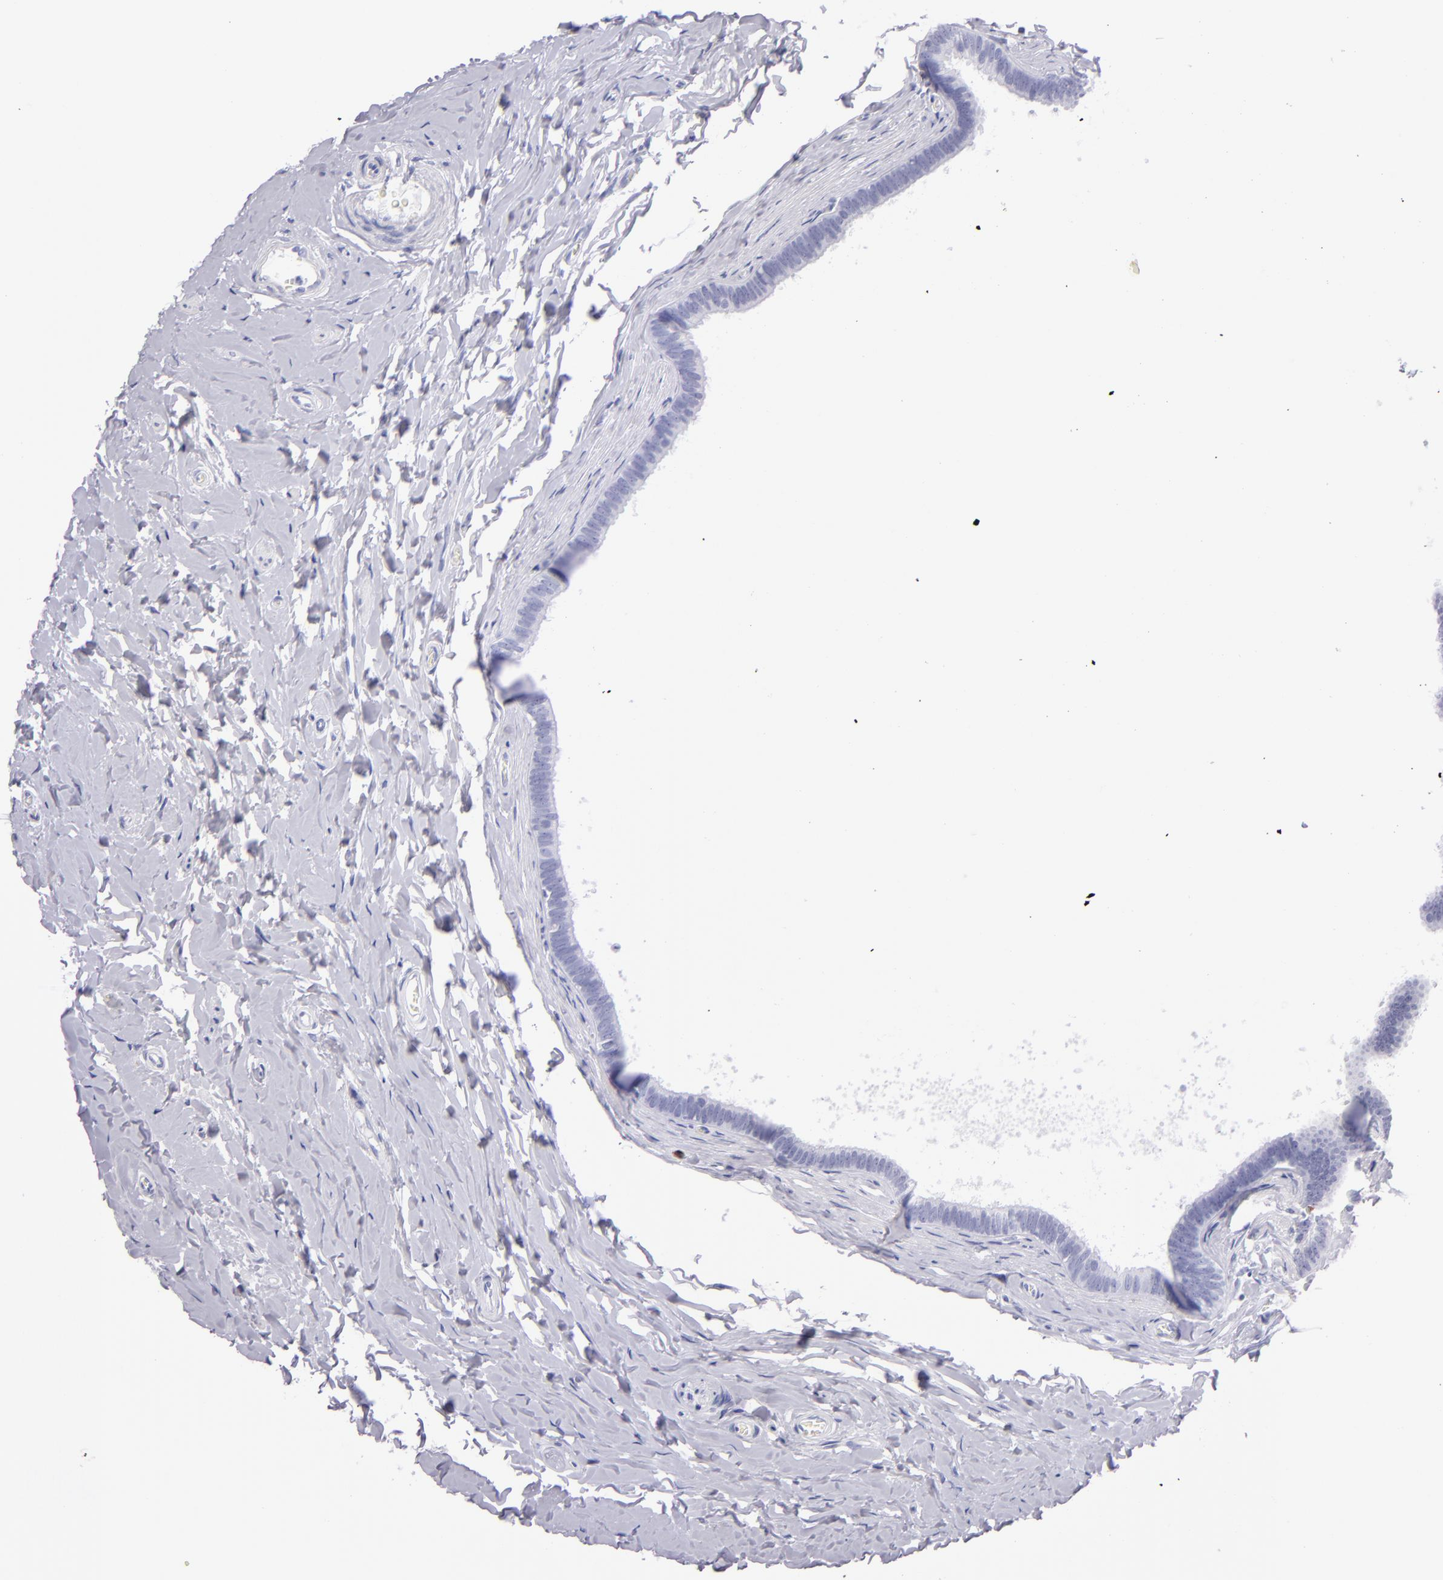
{"staining": {"intensity": "negative", "quantity": "none", "location": "none"}, "tissue": "epididymis", "cell_type": "Glandular cells", "image_type": "normal", "snomed": [{"axis": "morphology", "description": "Normal tissue, NOS"}, {"axis": "topography", "description": "Epididymis"}], "caption": "Micrograph shows no significant protein positivity in glandular cells of normal epididymis. The staining was performed using DAB (3,3'-diaminobenzidine) to visualize the protein expression in brown, while the nuclei were stained in blue with hematoxylin (Magnification: 20x).", "gene": "PRF1", "patient": {"sex": "male", "age": 26}}